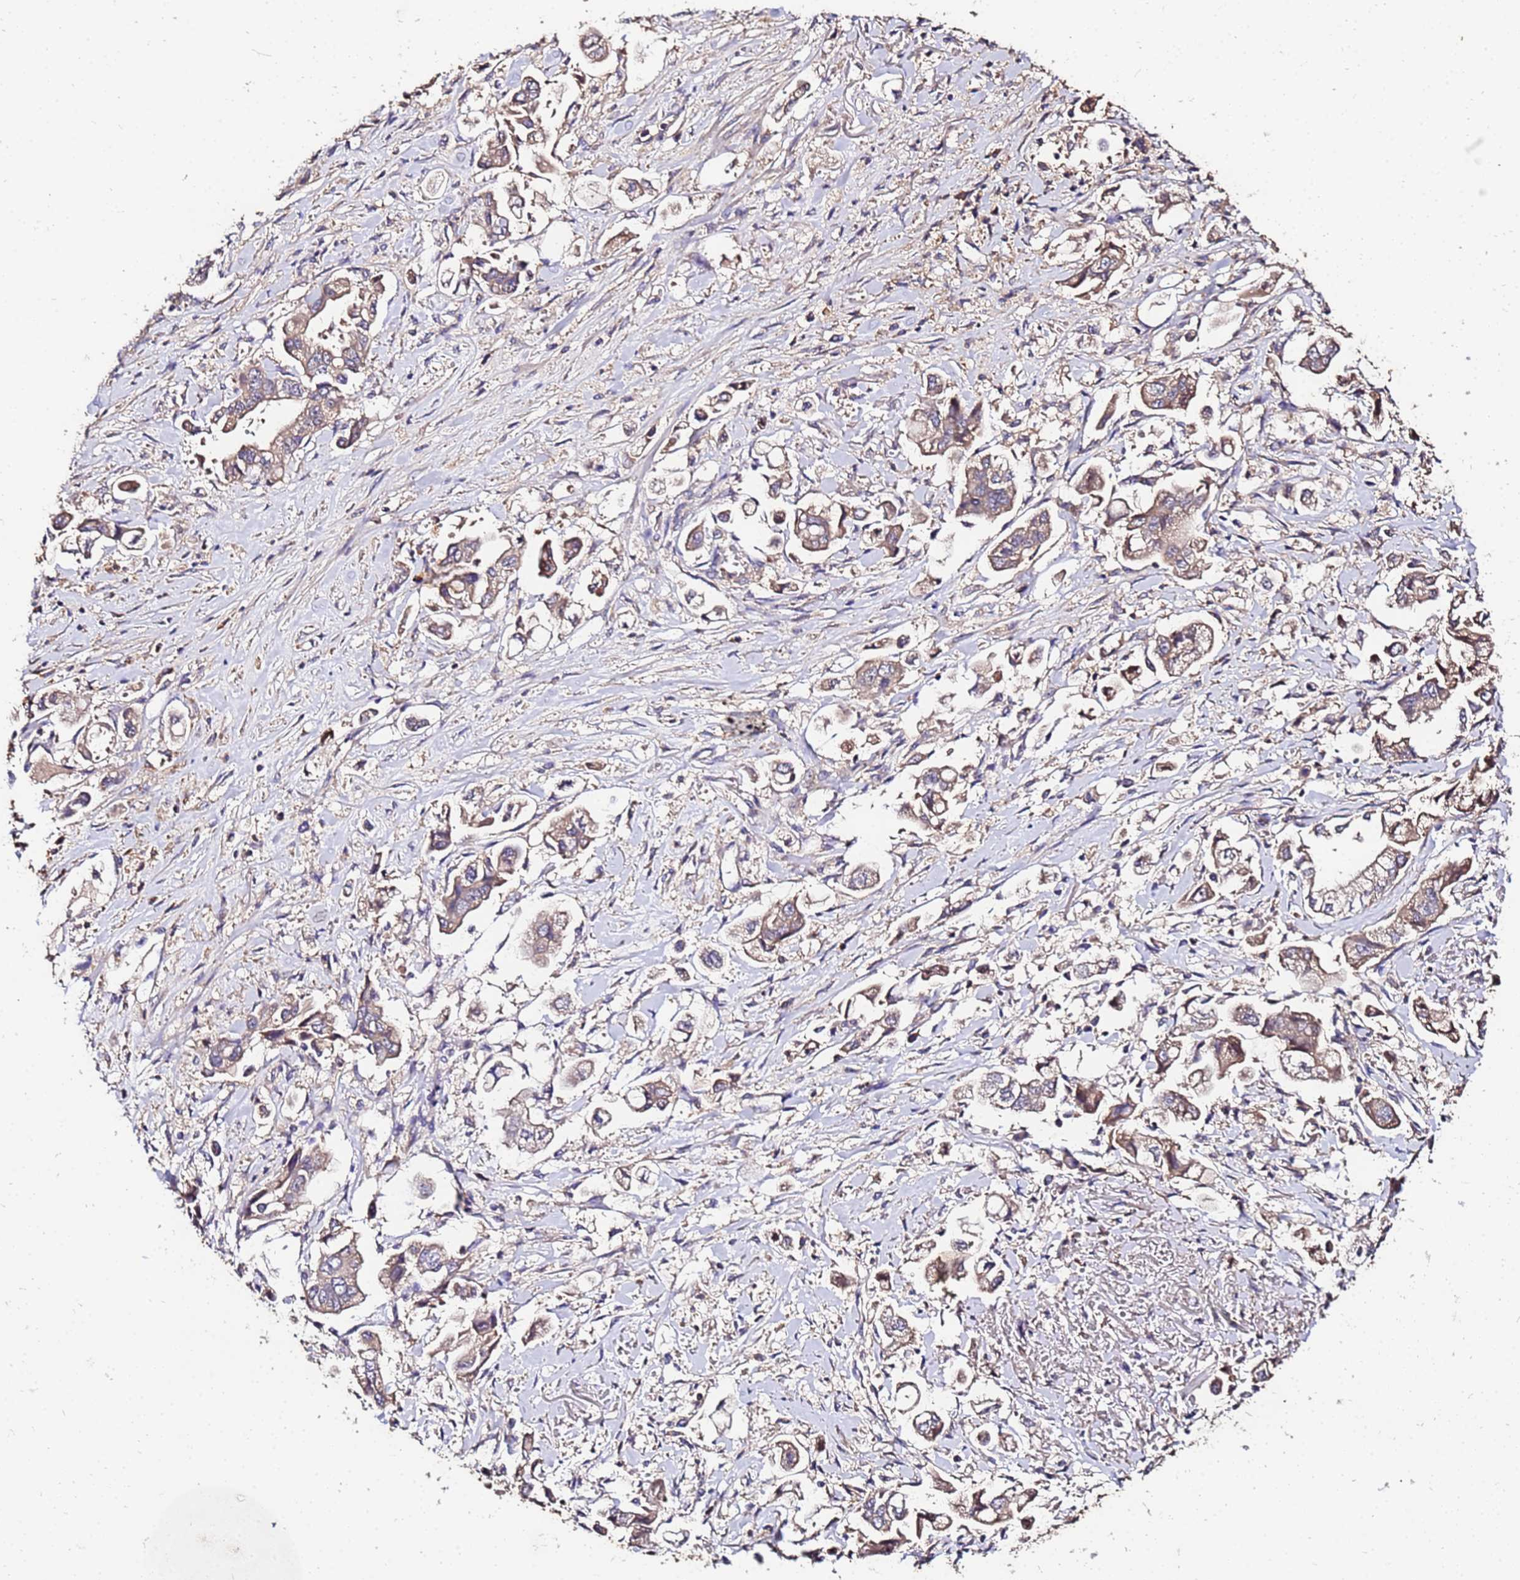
{"staining": {"intensity": "weak", "quantity": "25%-75%", "location": "cytoplasmic/membranous"}, "tissue": "stomach cancer", "cell_type": "Tumor cells", "image_type": "cancer", "snomed": [{"axis": "morphology", "description": "Adenocarcinoma, NOS"}, {"axis": "topography", "description": "Stomach"}], "caption": "Immunohistochemical staining of stomach cancer (adenocarcinoma) shows low levels of weak cytoplasmic/membranous protein expression in approximately 25%-75% of tumor cells.", "gene": "MTERF1", "patient": {"sex": "male", "age": 62}}